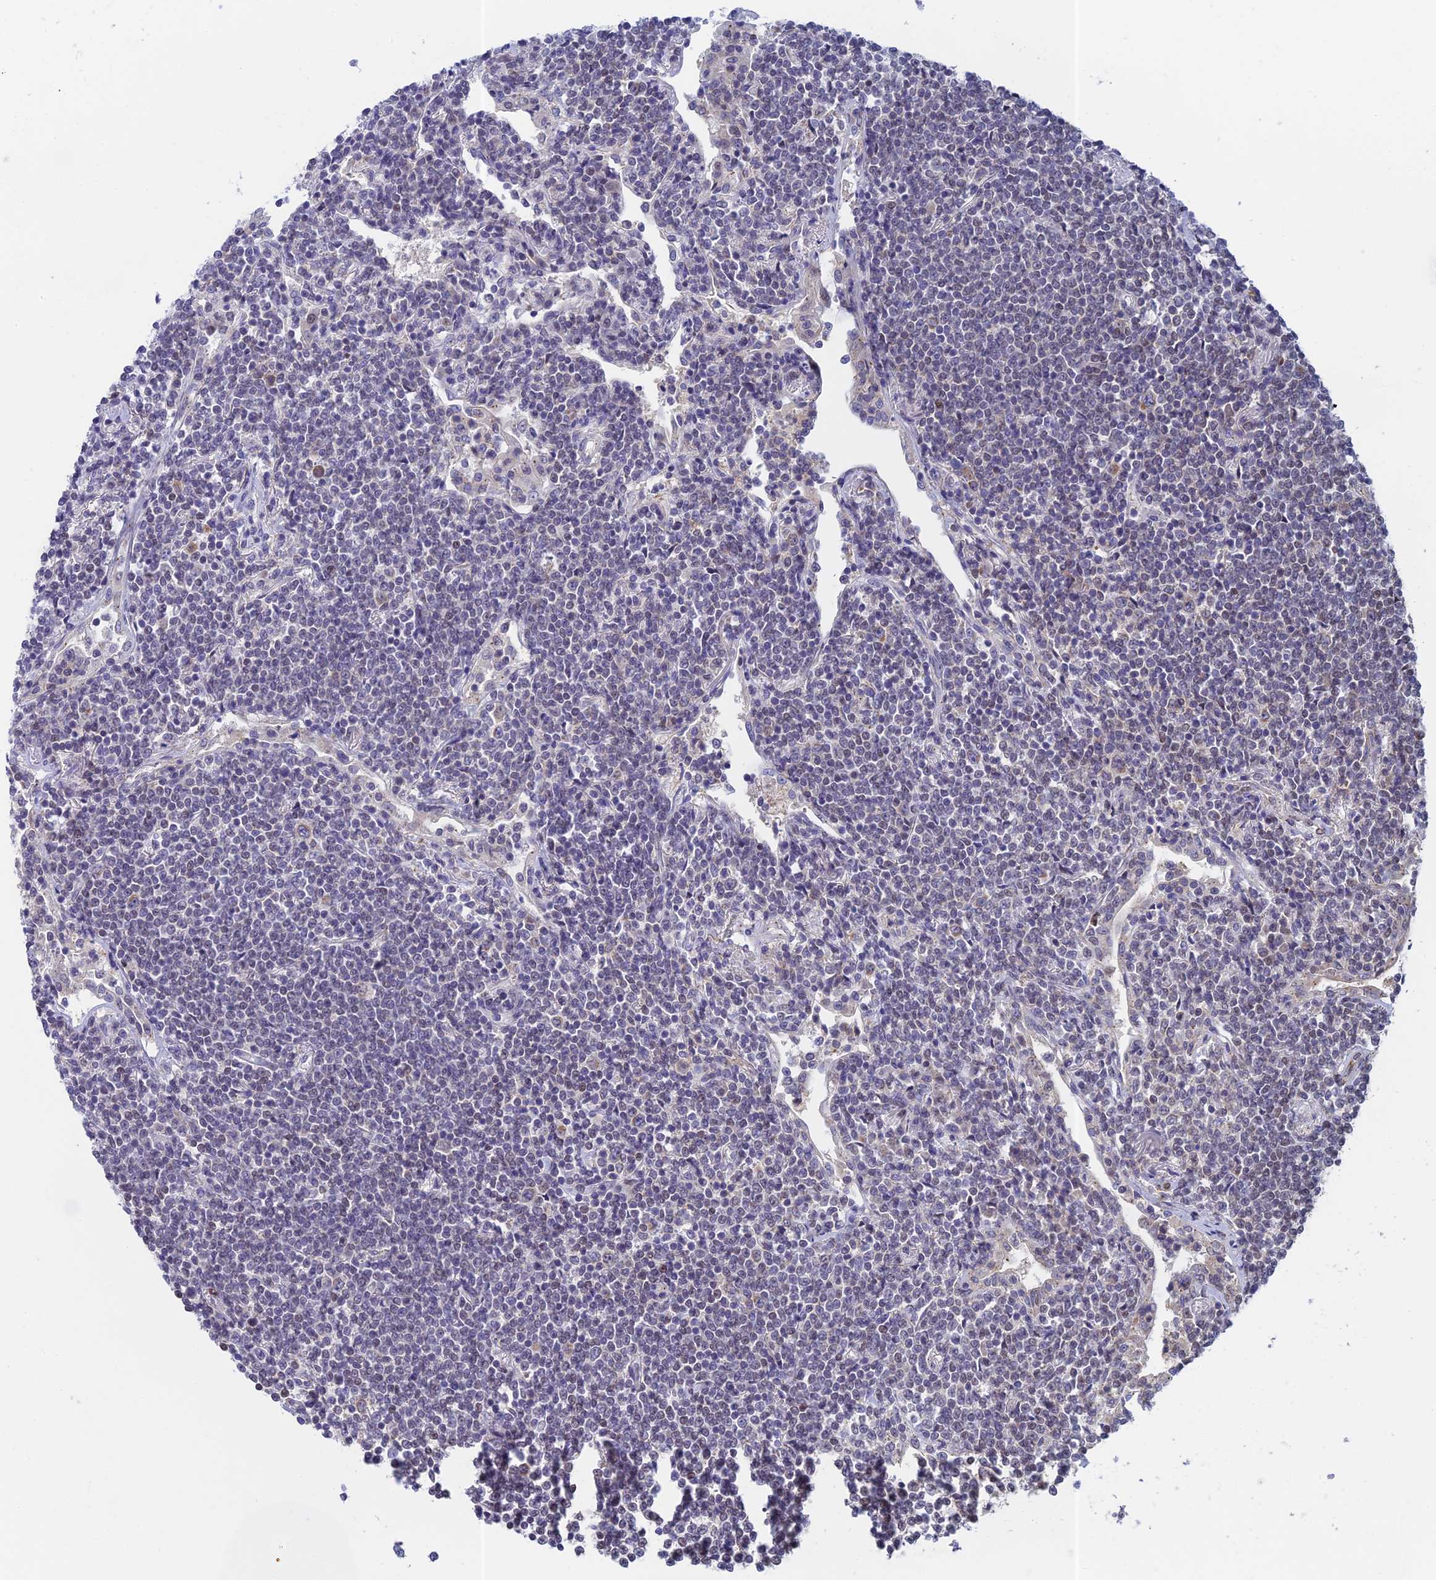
{"staining": {"intensity": "negative", "quantity": "none", "location": "none"}, "tissue": "lymphoma", "cell_type": "Tumor cells", "image_type": "cancer", "snomed": [{"axis": "morphology", "description": "Malignant lymphoma, non-Hodgkin's type, Low grade"}, {"axis": "topography", "description": "Lung"}], "caption": "Histopathology image shows no significant protein expression in tumor cells of malignant lymphoma, non-Hodgkin's type (low-grade).", "gene": "MRPL17", "patient": {"sex": "female", "age": 71}}